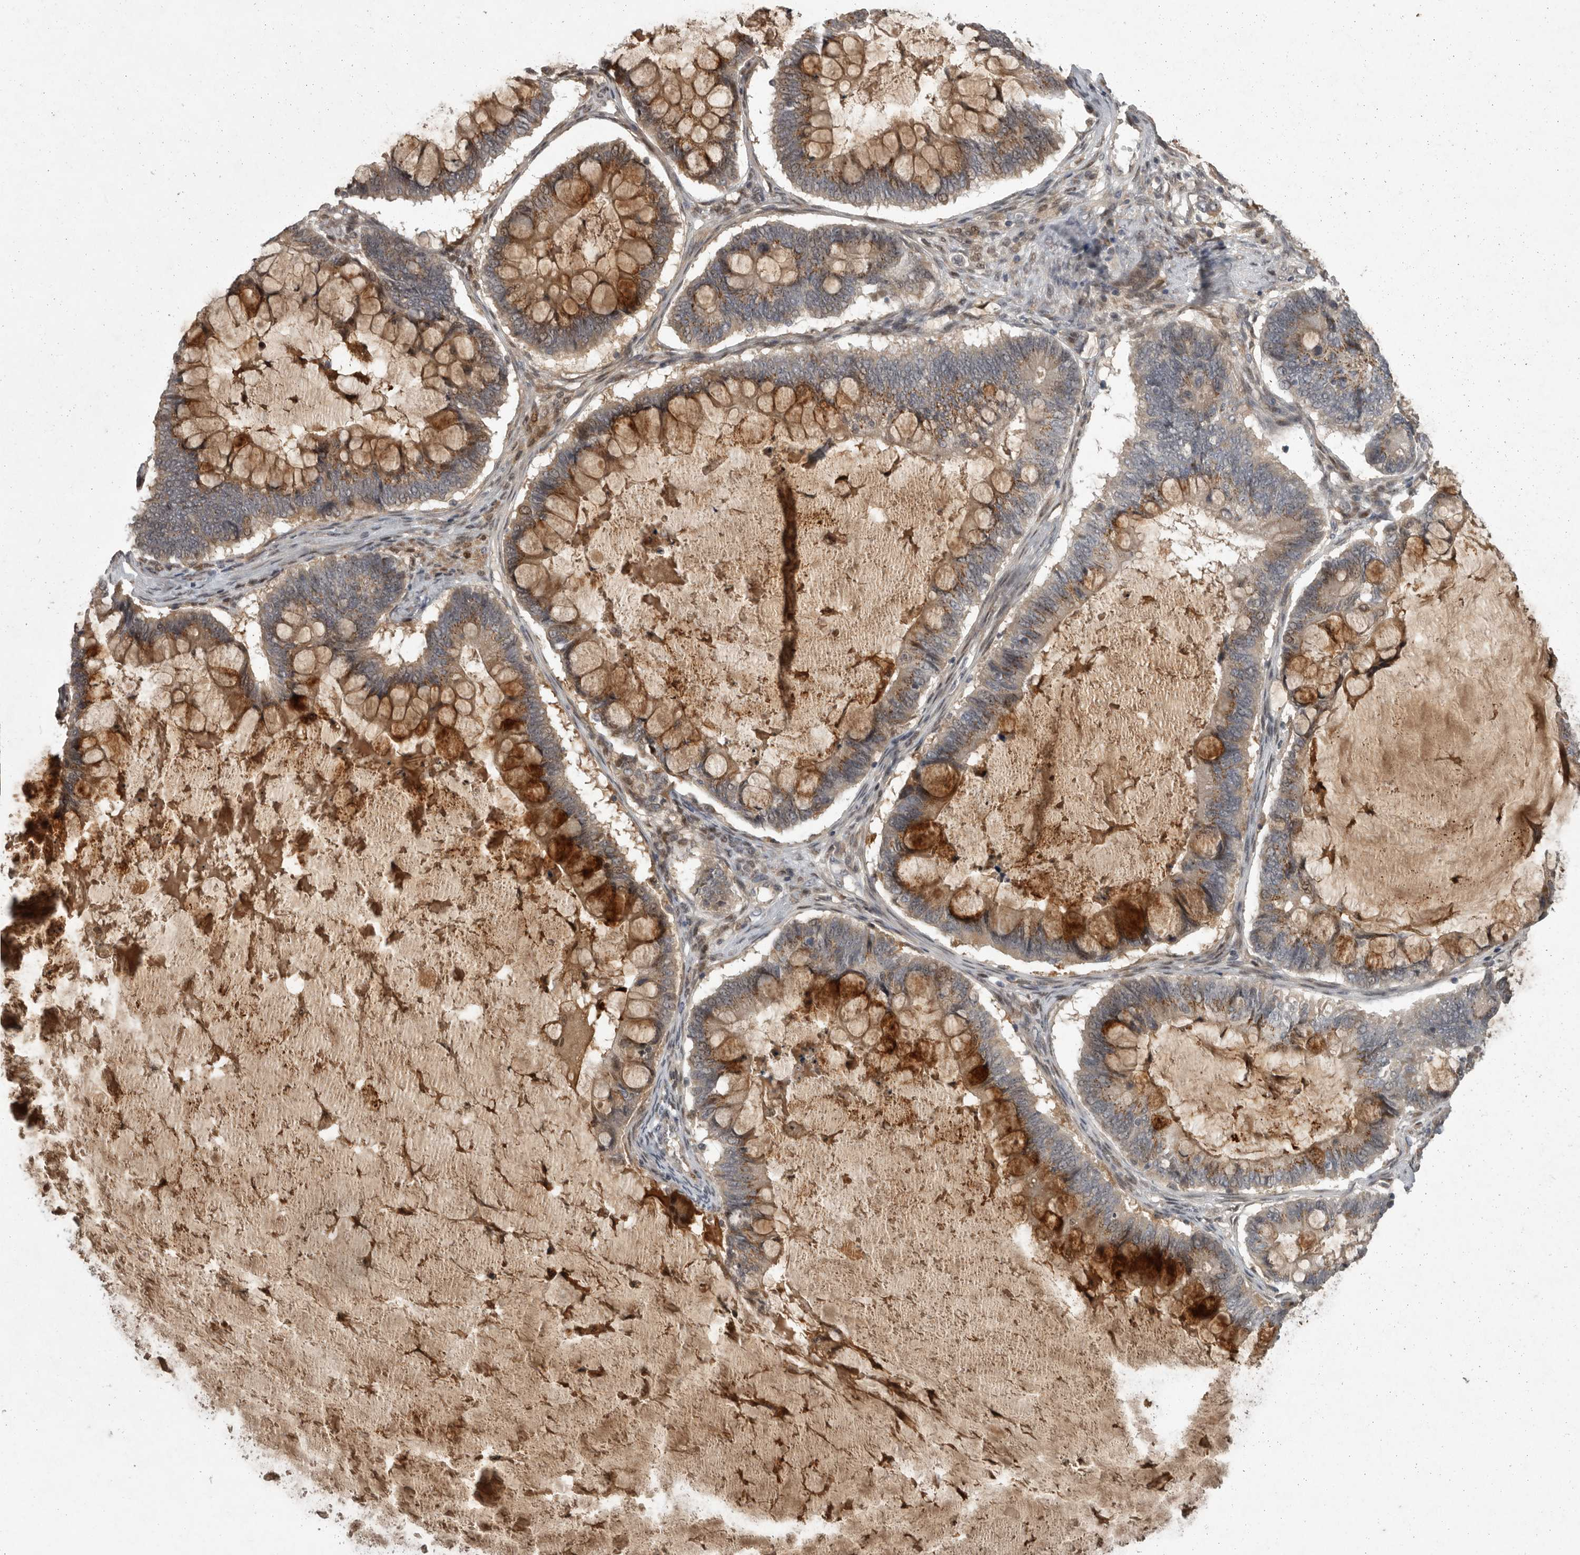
{"staining": {"intensity": "moderate", "quantity": "25%-75%", "location": "cytoplasmic/membranous"}, "tissue": "ovarian cancer", "cell_type": "Tumor cells", "image_type": "cancer", "snomed": [{"axis": "morphology", "description": "Cystadenocarcinoma, mucinous, NOS"}, {"axis": "topography", "description": "Ovary"}], "caption": "IHC histopathology image of mucinous cystadenocarcinoma (ovarian) stained for a protein (brown), which reveals medium levels of moderate cytoplasmic/membranous positivity in about 25%-75% of tumor cells.", "gene": "MAN2A1", "patient": {"sex": "female", "age": 61}}